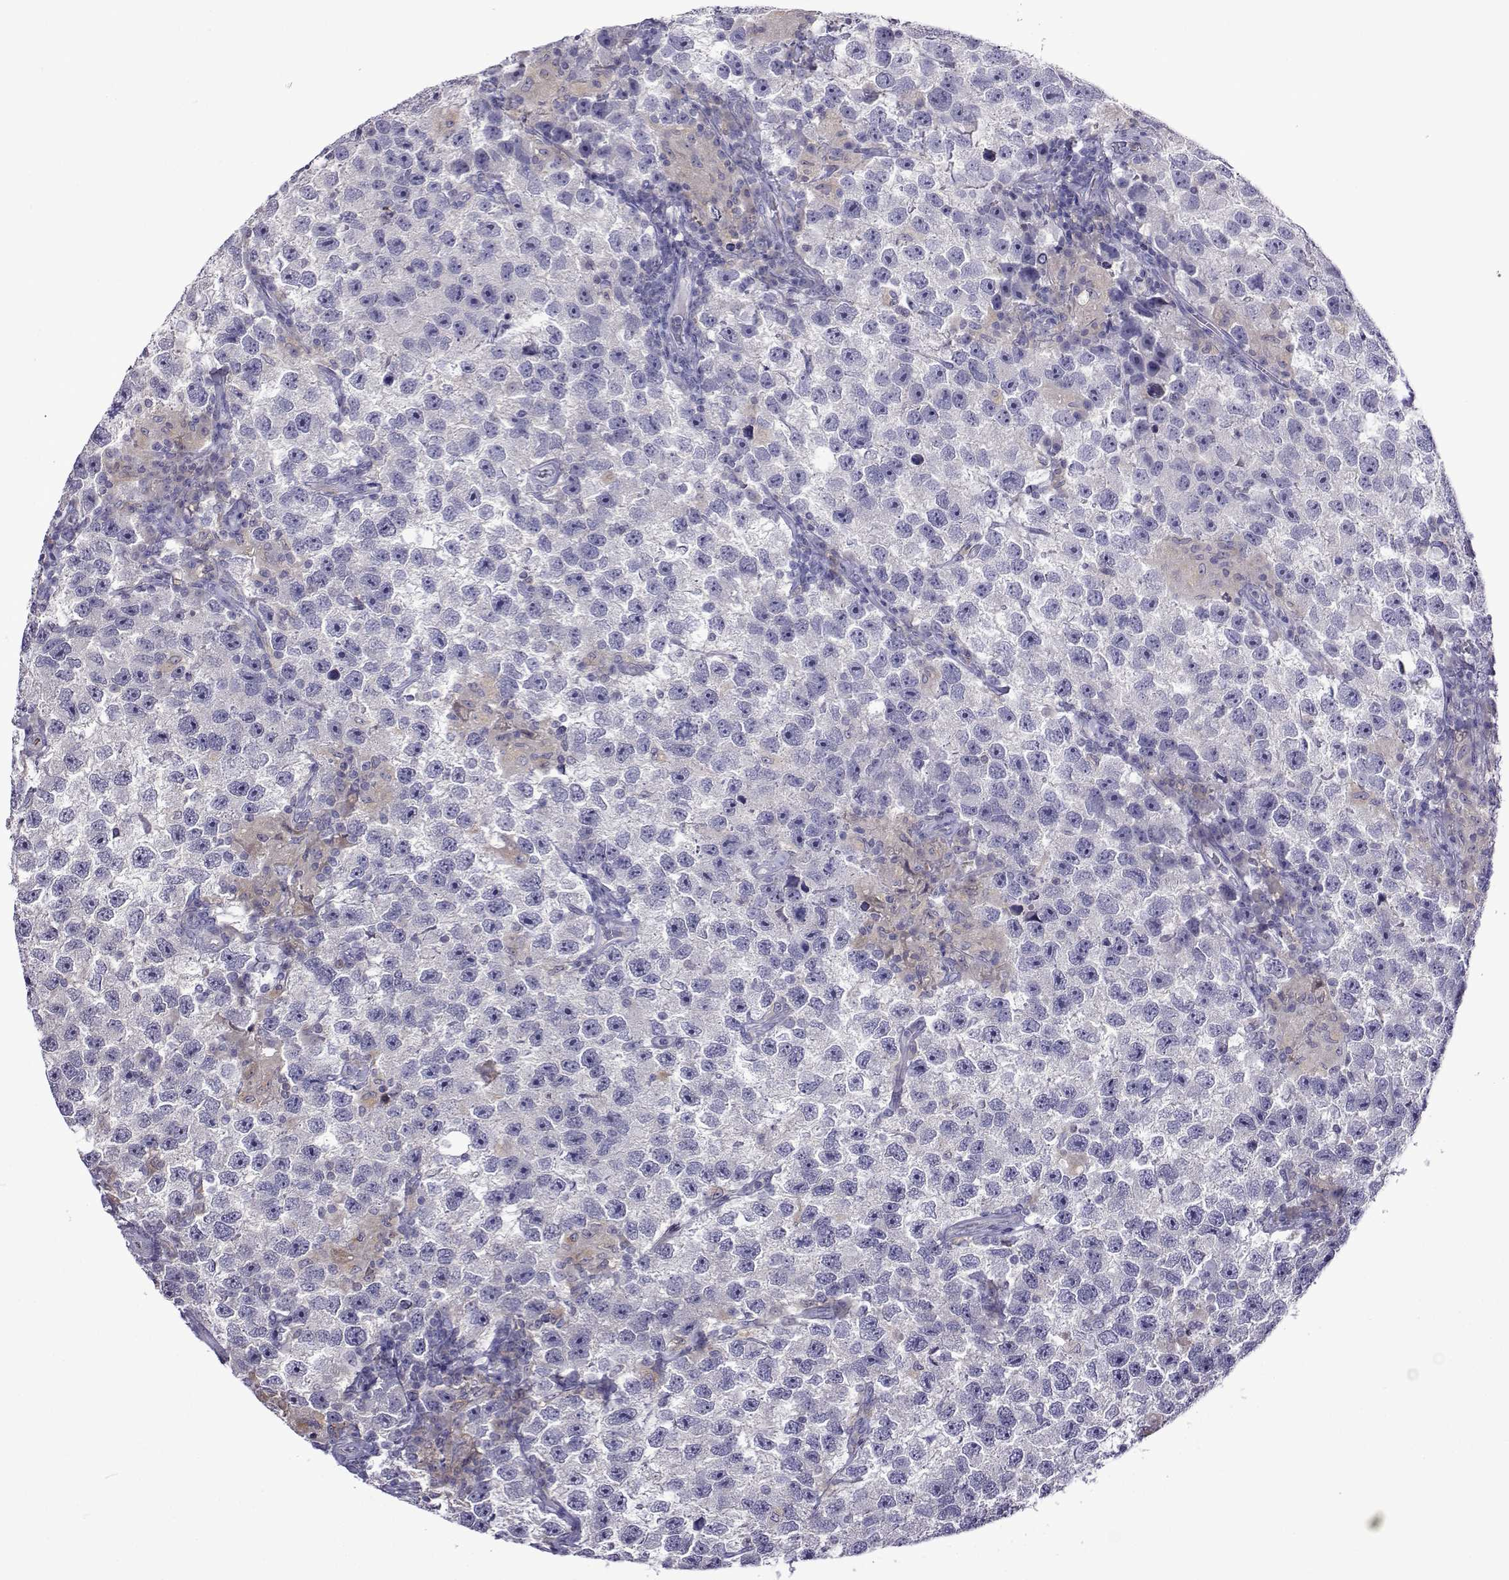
{"staining": {"intensity": "negative", "quantity": "none", "location": "none"}, "tissue": "testis cancer", "cell_type": "Tumor cells", "image_type": "cancer", "snomed": [{"axis": "morphology", "description": "Seminoma, NOS"}, {"axis": "topography", "description": "Testis"}], "caption": "The immunohistochemistry histopathology image has no significant expression in tumor cells of seminoma (testis) tissue.", "gene": "SULT2A1", "patient": {"sex": "male", "age": 26}}